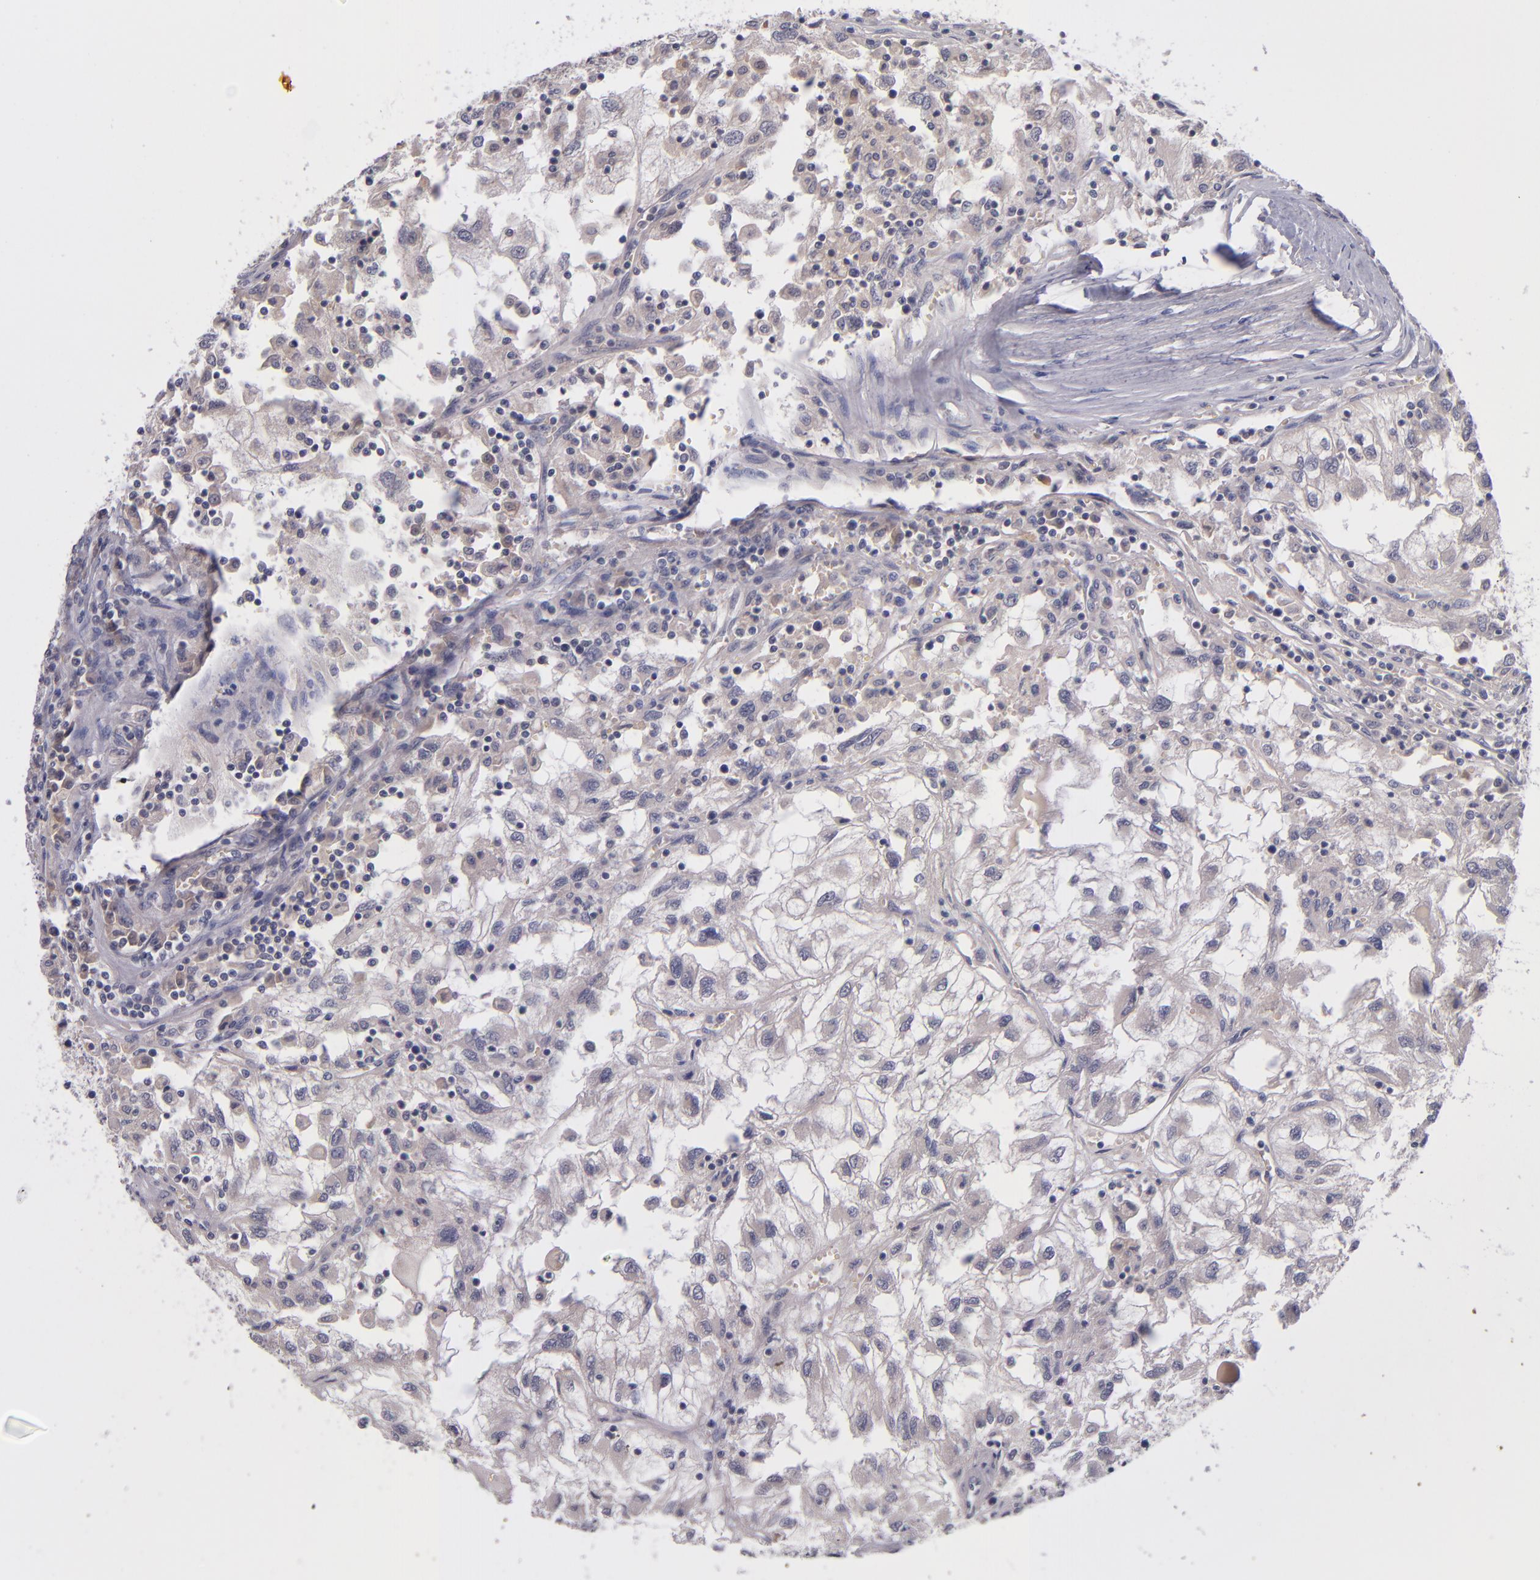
{"staining": {"intensity": "weak", "quantity": "<25%", "location": "cytoplasmic/membranous"}, "tissue": "renal cancer", "cell_type": "Tumor cells", "image_type": "cancer", "snomed": [{"axis": "morphology", "description": "Normal tissue, NOS"}, {"axis": "morphology", "description": "Adenocarcinoma, NOS"}, {"axis": "topography", "description": "Kidney"}], "caption": "Immunohistochemistry (IHC) of human renal cancer (adenocarcinoma) exhibits no positivity in tumor cells. Brightfield microscopy of immunohistochemistry (IHC) stained with DAB (brown) and hematoxylin (blue), captured at high magnification.", "gene": "TSC2", "patient": {"sex": "male", "age": 71}}